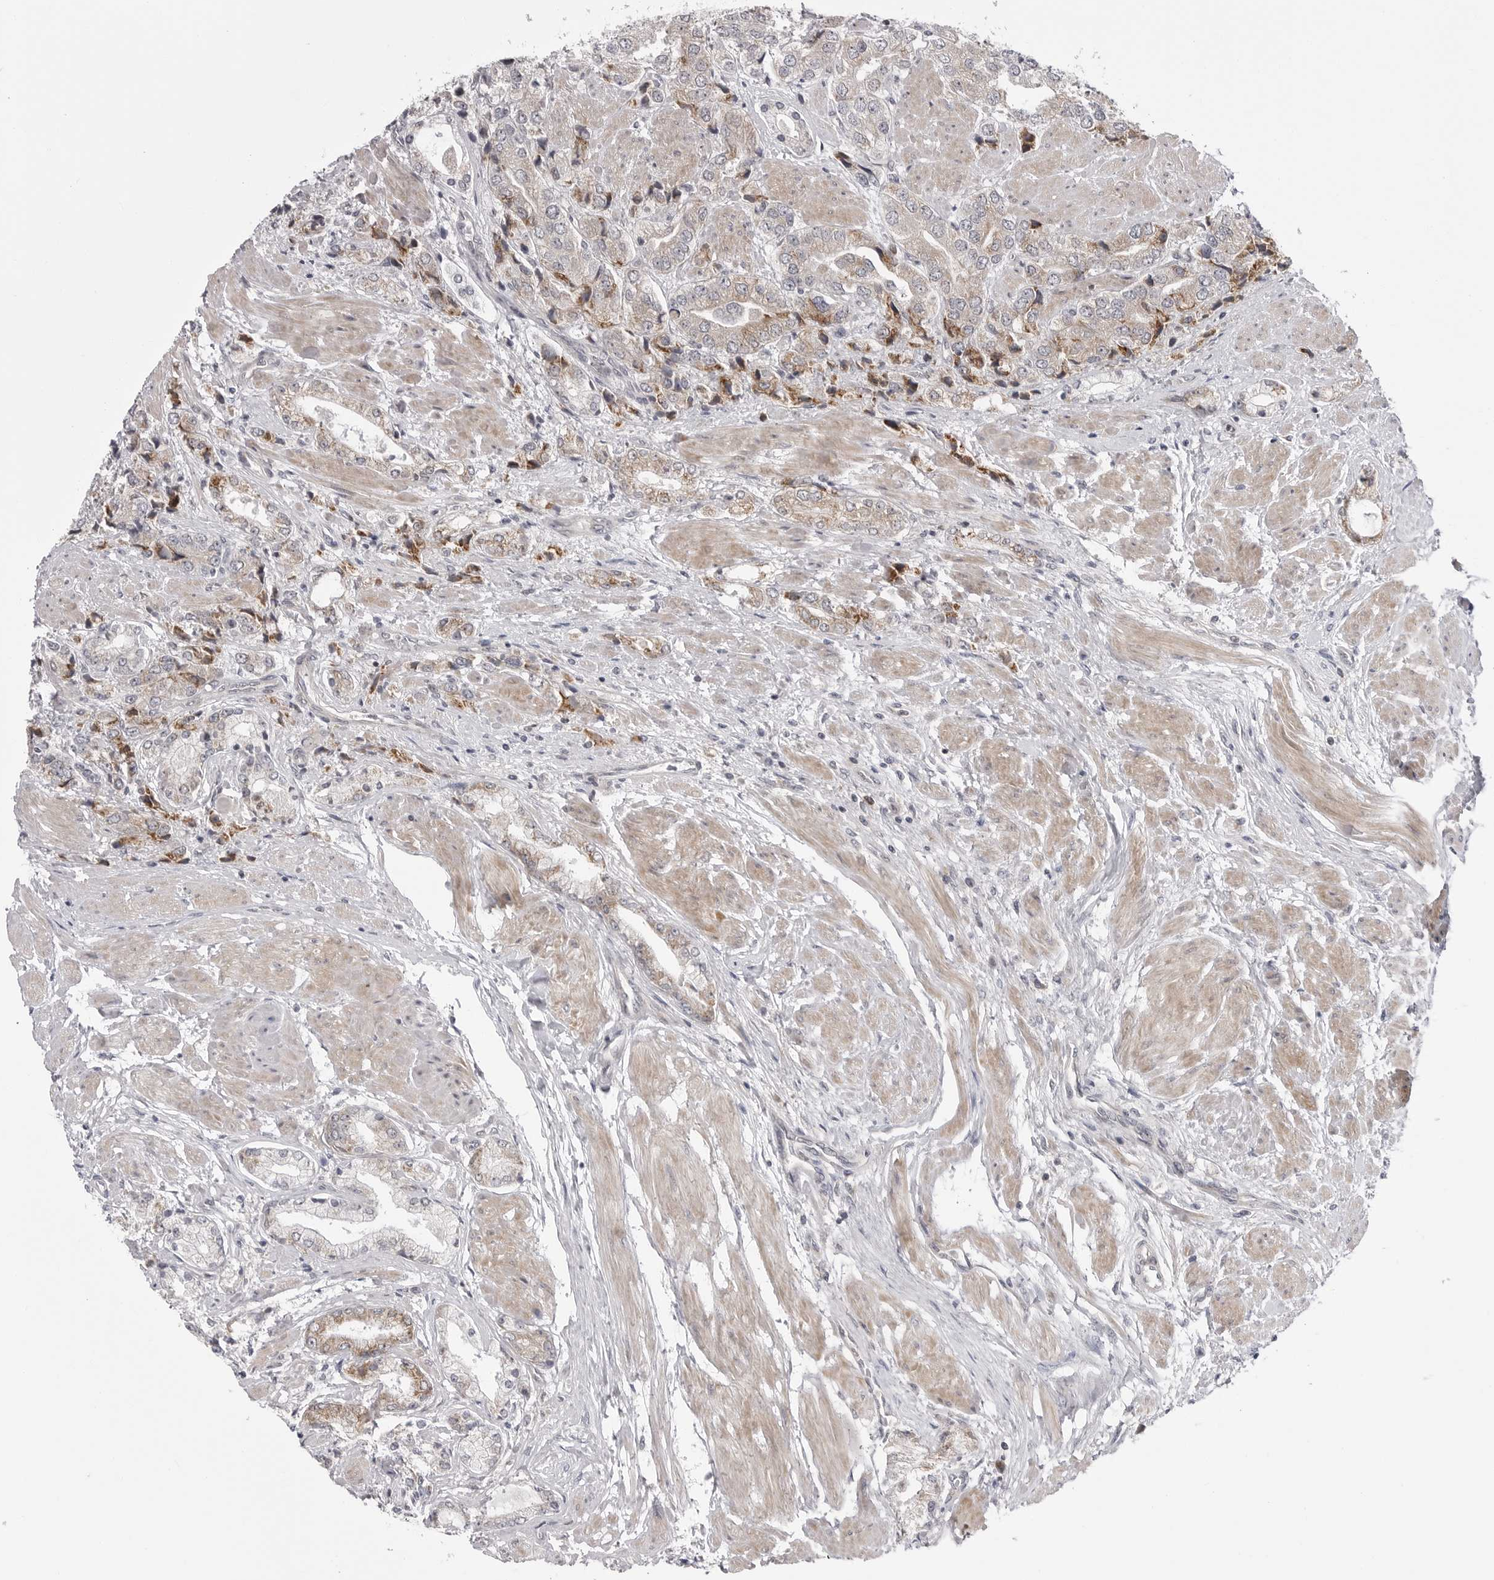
{"staining": {"intensity": "weak", "quantity": "<25%", "location": "cytoplasmic/membranous"}, "tissue": "prostate cancer", "cell_type": "Tumor cells", "image_type": "cancer", "snomed": [{"axis": "morphology", "description": "Adenocarcinoma, High grade"}, {"axis": "topography", "description": "Prostate"}], "caption": "There is no significant staining in tumor cells of high-grade adenocarcinoma (prostate).", "gene": "CCDC18", "patient": {"sex": "male", "age": 50}}